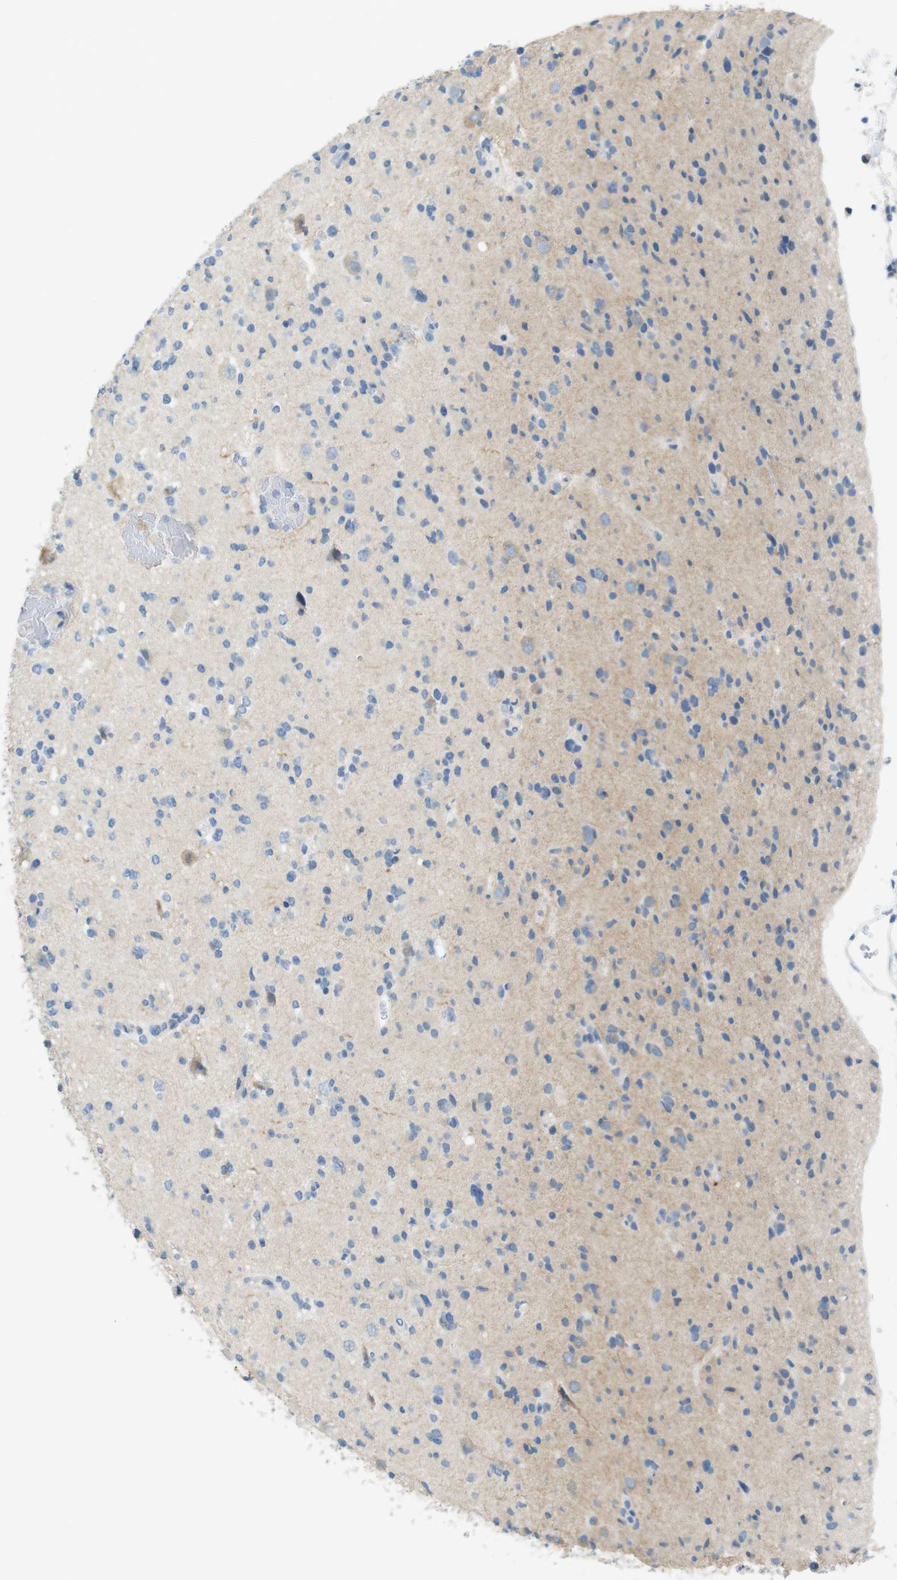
{"staining": {"intensity": "negative", "quantity": "none", "location": "none"}, "tissue": "glioma", "cell_type": "Tumor cells", "image_type": "cancer", "snomed": [{"axis": "morphology", "description": "Glioma, malignant, Low grade"}, {"axis": "topography", "description": "Brain"}], "caption": "A high-resolution photomicrograph shows immunohistochemistry (IHC) staining of glioma, which displays no significant staining in tumor cells.", "gene": "TJP3", "patient": {"sex": "female", "age": 22}}